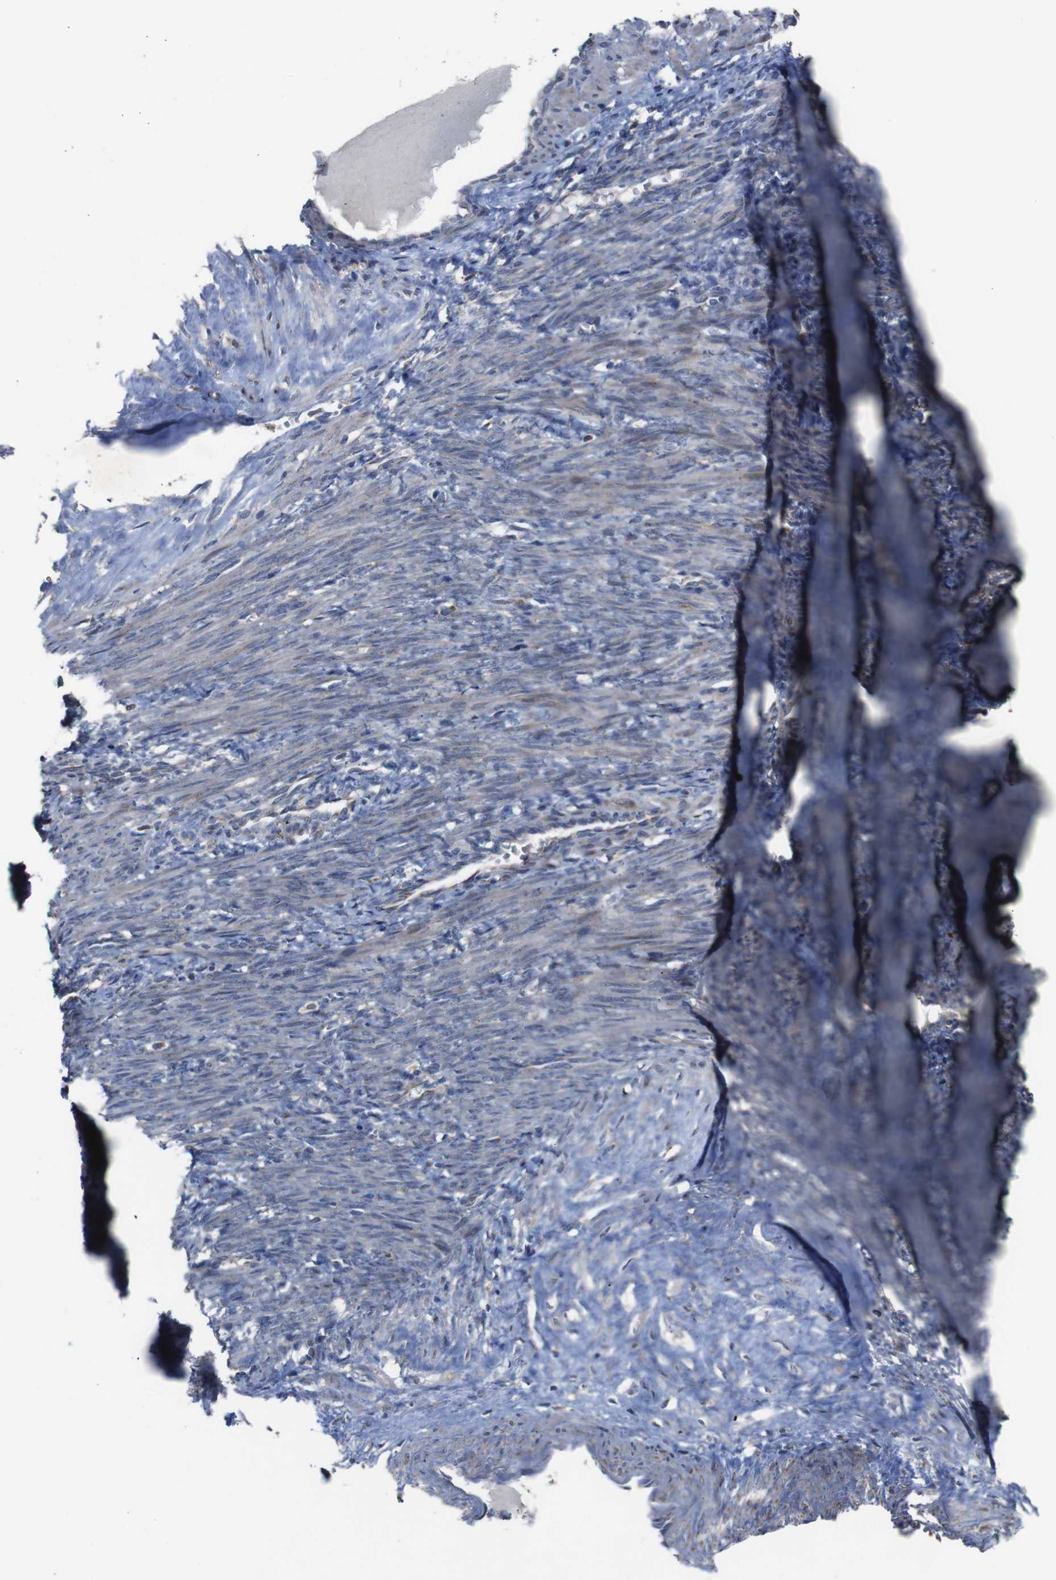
{"staining": {"intensity": "weak", "quantity": "<25%", "location": "cytoplasmic/membranous"}, "tissue": "smooth muscle", "cell_type": "Smooth muscle cells", "image_type": "normal", "snomed": [{"axis": "morphology", "description": "Normal tissue, NOS"}, {"axis": "topography", "description": "Endometrium"}], "caption": "The immunohistochemistry (IHC) photomicrograph has no significant expression in smooth muscle cells of smooth muscle.", "gene": "CHST10", "patient": {"sex": "female", "age": 33}}